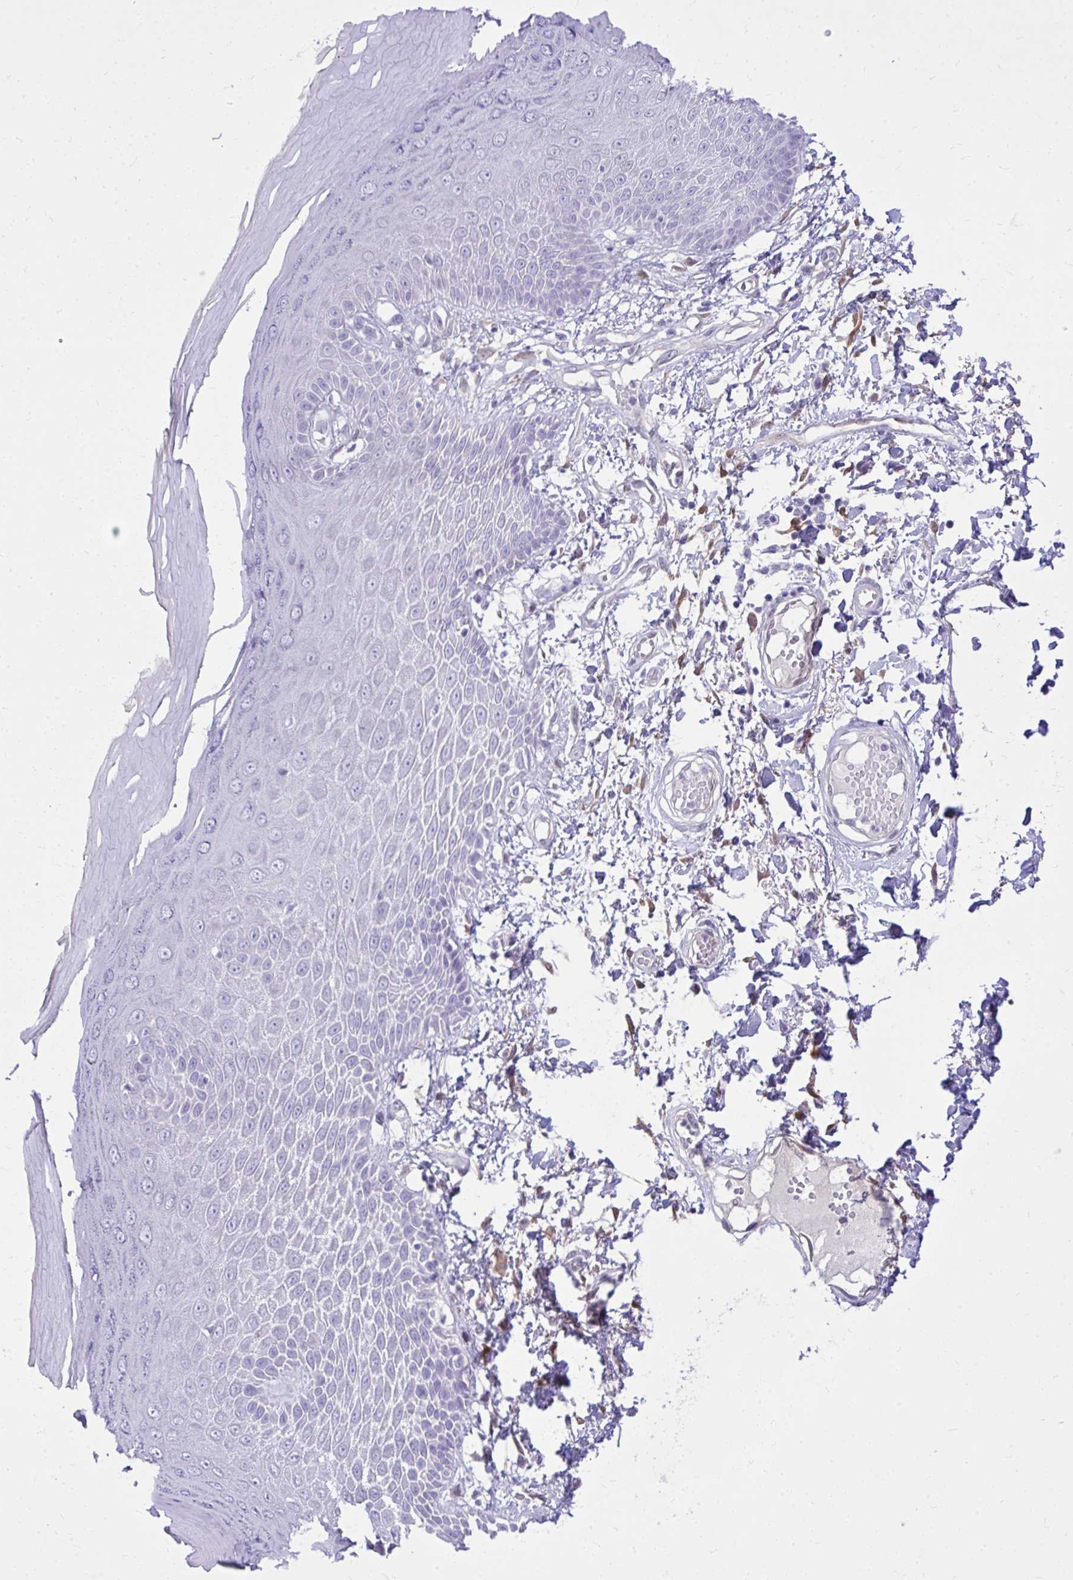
{"staining": {"intensity": "negative", "quantity": "none", "location": "none"}, "tissue": "skin", "cell_type": "Epidermal cells", "image_type": "normal", "snomed": [{"axis": "morphology", "description": "Normal tissue, NOS"}, {"axis": "topography", "description": "Anal"}, {"axis": "topography", "description": "Peripheral nerve tissue"}], "caption": "Micrograph shows no significant protein positivity in epidermal cells of normal skin.", "gene": "NNMT", "patient": {"sex": "male", "age": 78}}